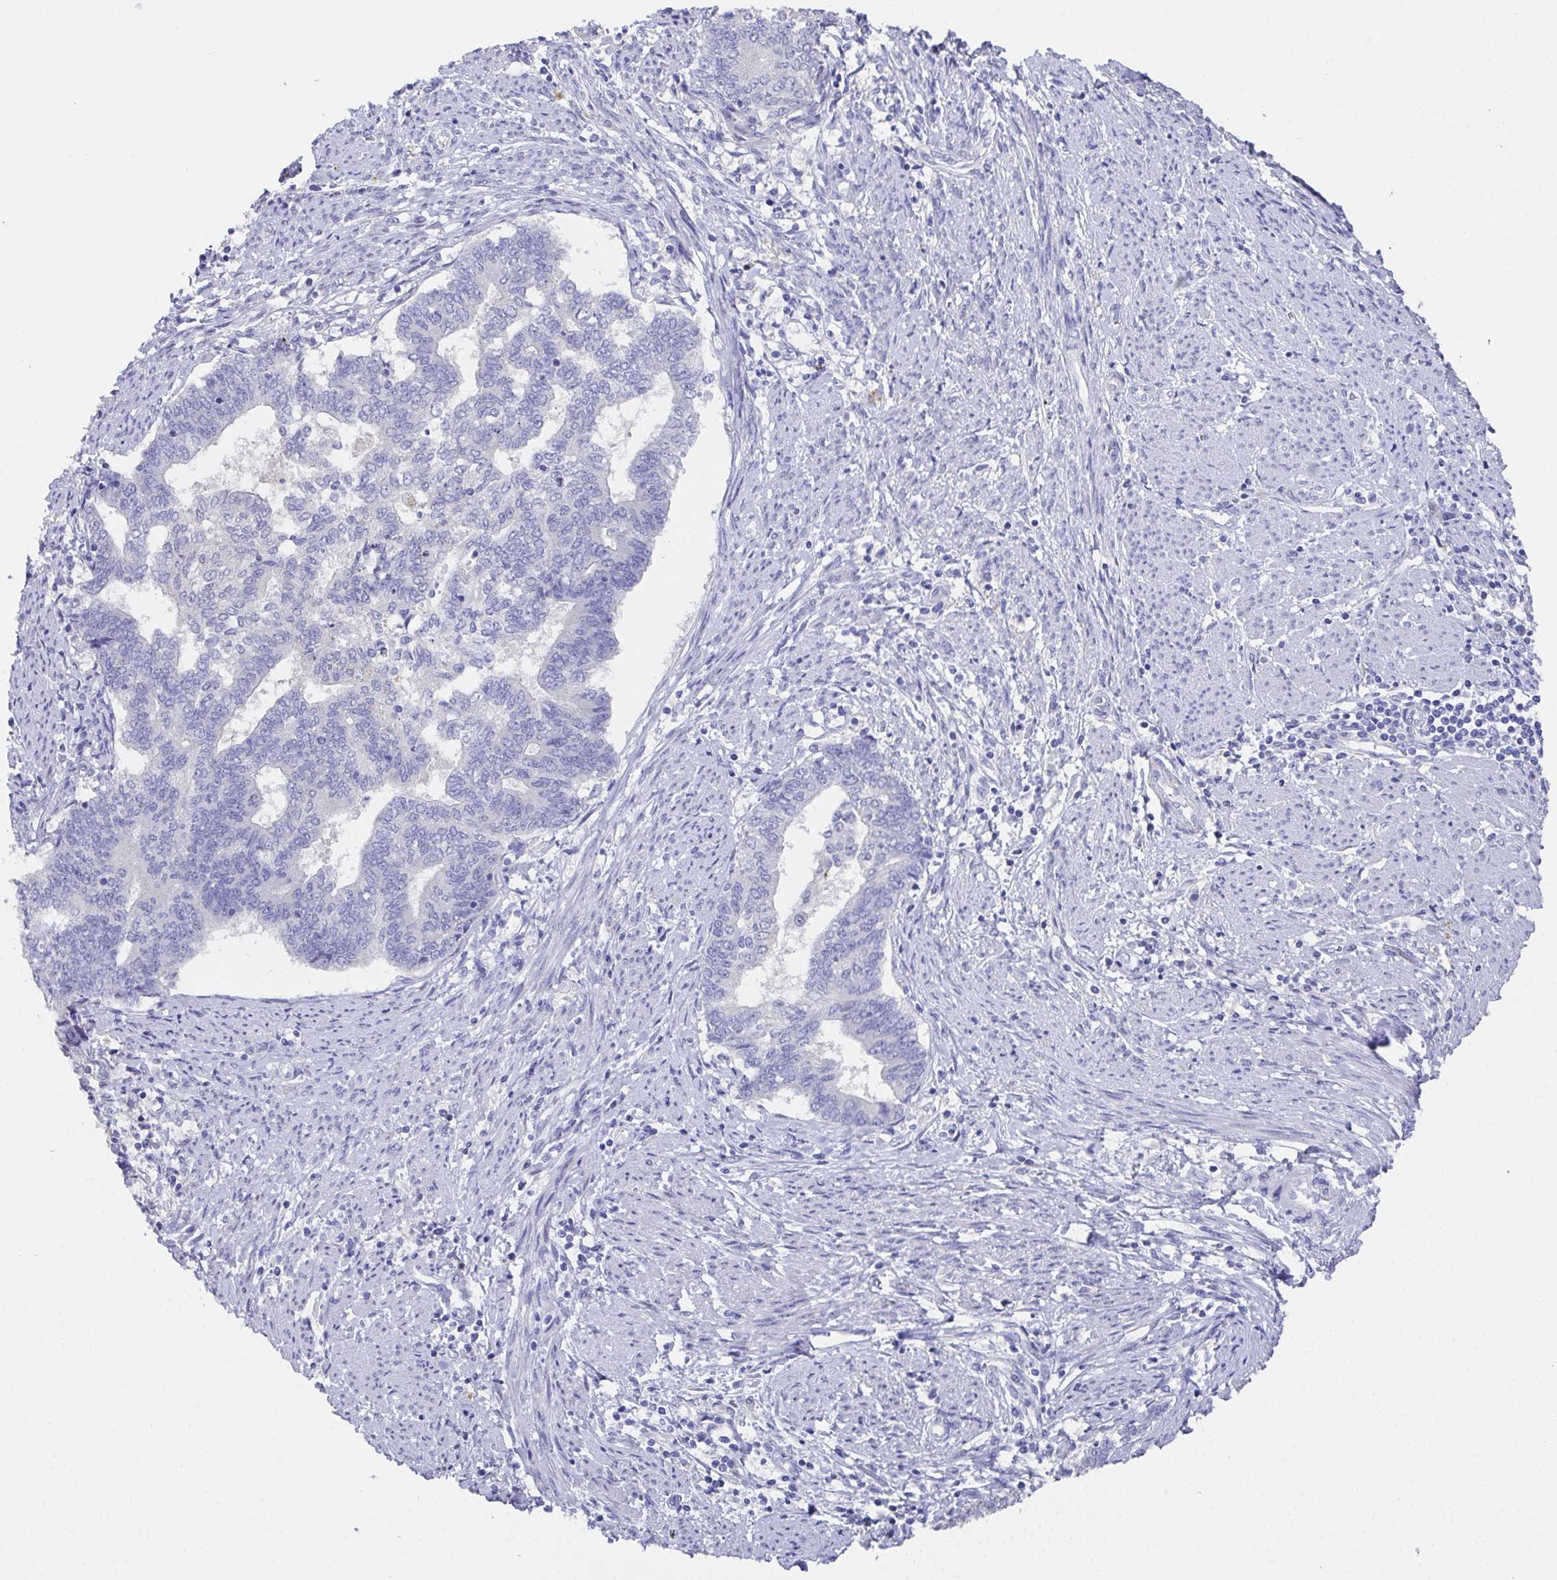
{"staining": {"intensity": "negative", "quantity": "none", "location": "none"}, "tissue": "endometrial cancer", "cell_type": "Tumor cells", "image_type": "cancer", "snomed": [{"axis": "morphology", "description": "Adenocarcinoma, NOS"}, {"axis": "topography", "description": "Endometrium"}], "caption": "Tumor cells are negative for brown protein staining in endometrial cancer (adenocarcinoma). Nuclei are stained in blue.", "gene": "SSC4D", "patient": {"sex": "female", "age": 65}}